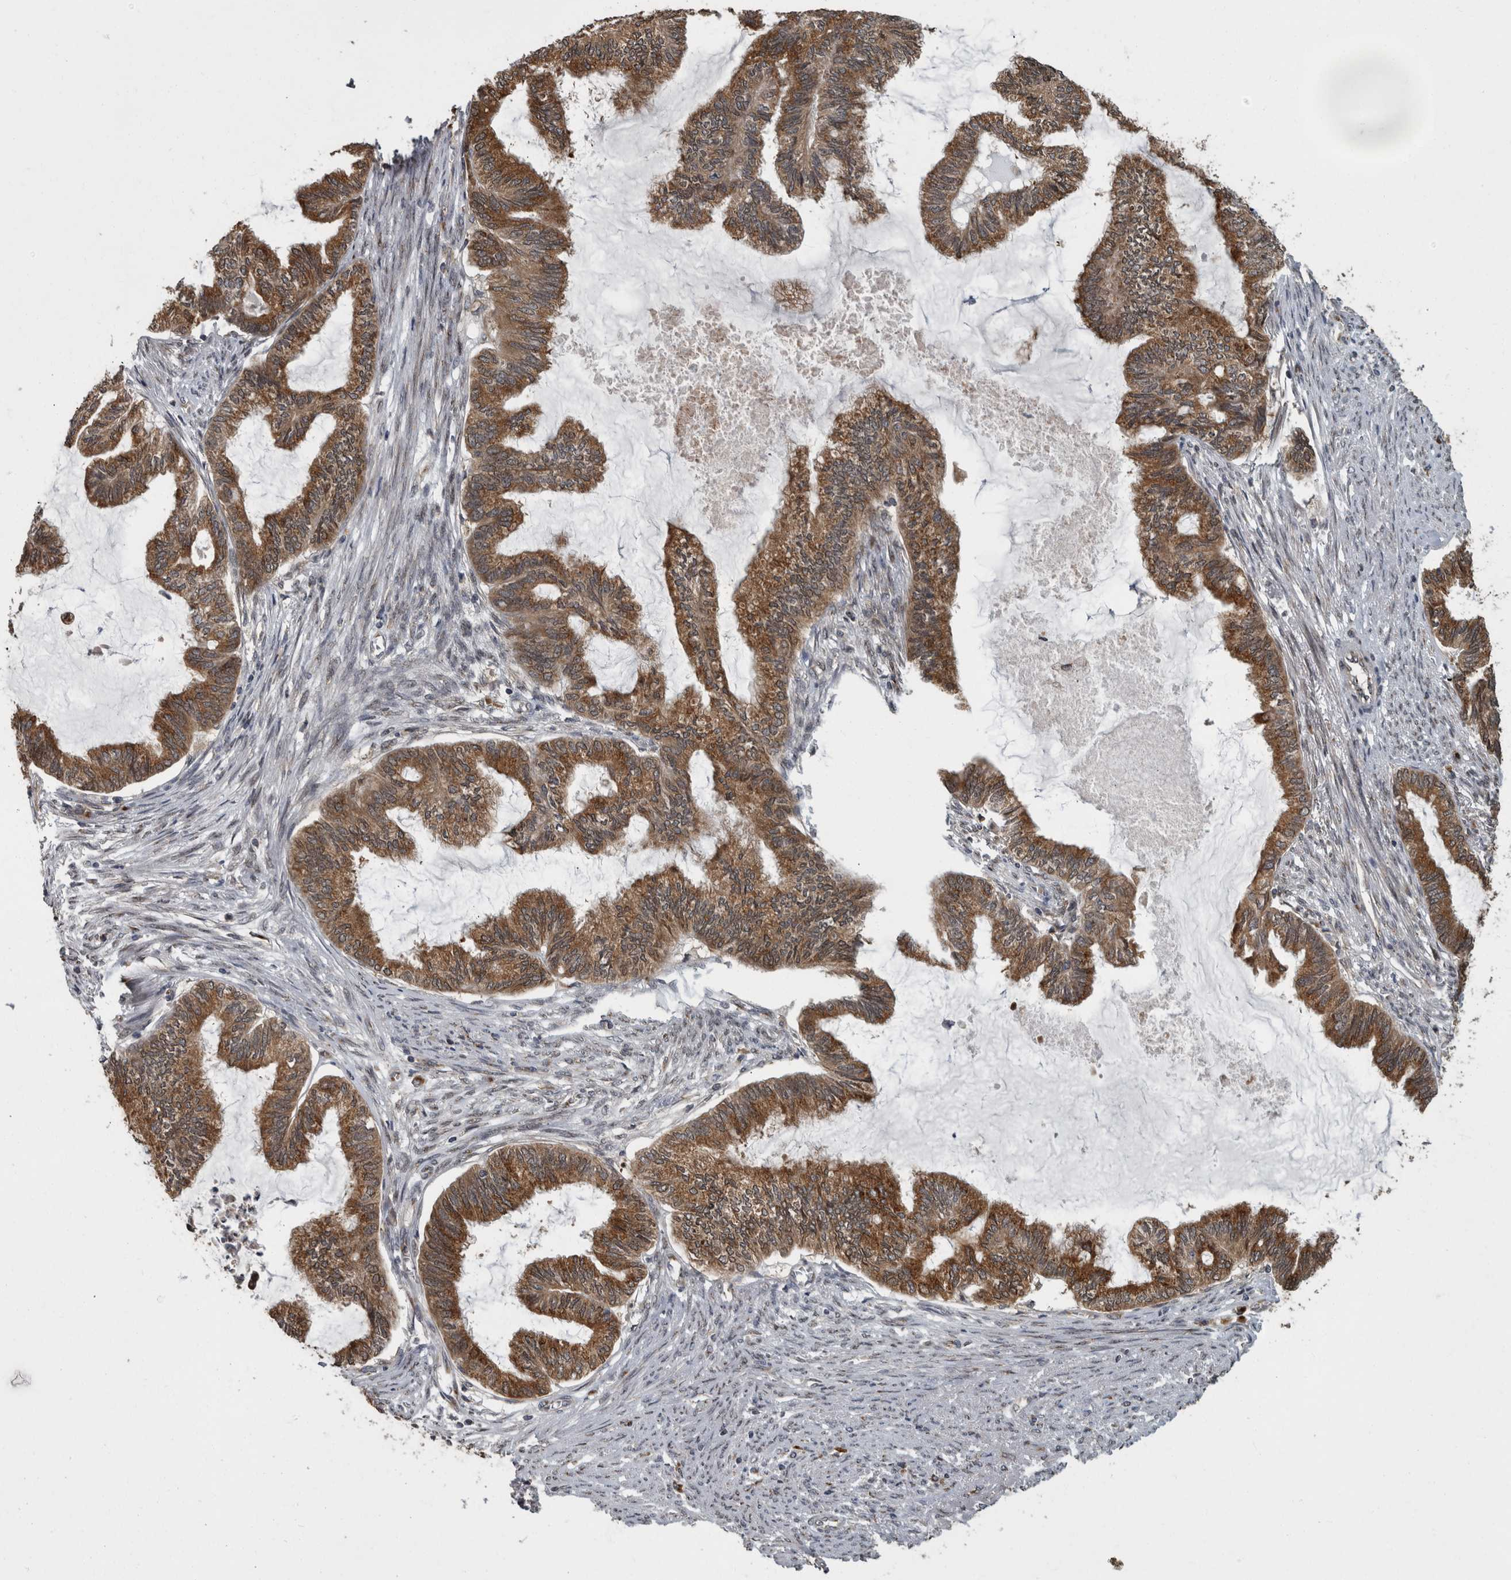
{"staining": {"intensity": "moderate", "quantity": ">75%", "location": "cytoplasmic/membranous"}, "tissue": "endometrial cancer", "cell_type": "Tumor cells", "image_type": "cancer", "snomed": [{"axis": "morphology", "description": "Adenocarcinoma, NOS"}, {"axis": "topography", "description": "Endometrium"}], "caption": "Human adenocarcinoma (endometrial) stained with a protein marker exhibits moderate staining in tumor cells.", "gene": "LMAN2L", "patient": {"sex": "female", "age": 86}}